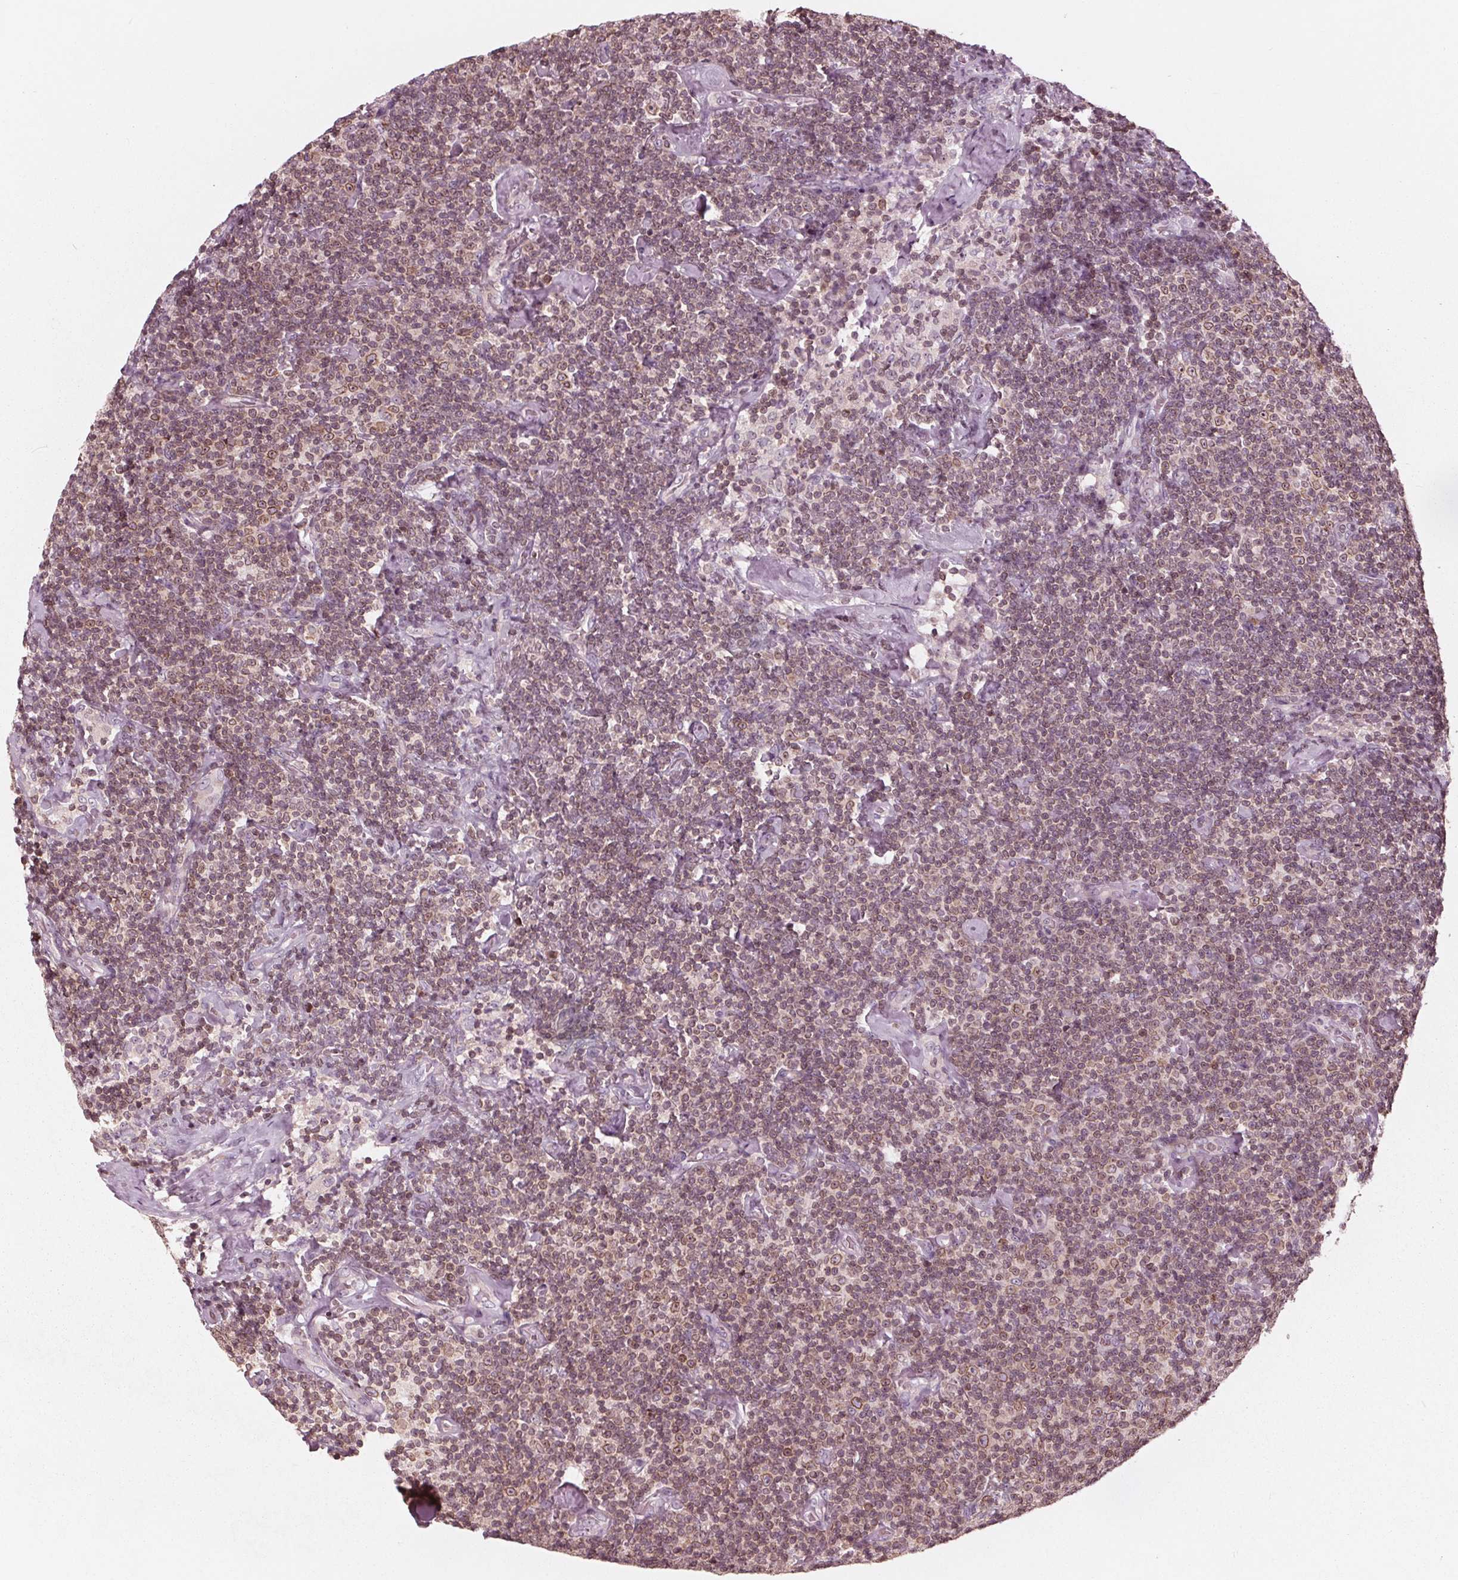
{"staining": {"intensity": "weak", "quantity": ">75%", "location": "cytoplasmic/membranous,nuclear"}, "tissue": "lymphoma", "cell_type": "Tumor cells", "image_type": "cancer", "snomed": [{"axis": "morphology", "description": "Malignant lymphoma, non-Hodgkin's type, Low grade"}, {"axis": "topography", "description": "Lymph node"}], "caption": "A photomicrograph of lymphoma stained for a protein shows weak cytoplasmic/membranous and nuclear brown staining in tumor cells. The staining is performed using DAB (3,3'-diaminobenzidine) brown chromogen to label protein expression. The nuclei are counter-stained blue using hematoxylin.", "gene": "NUP210", "patient": {"sex": "male", "age": 81}}